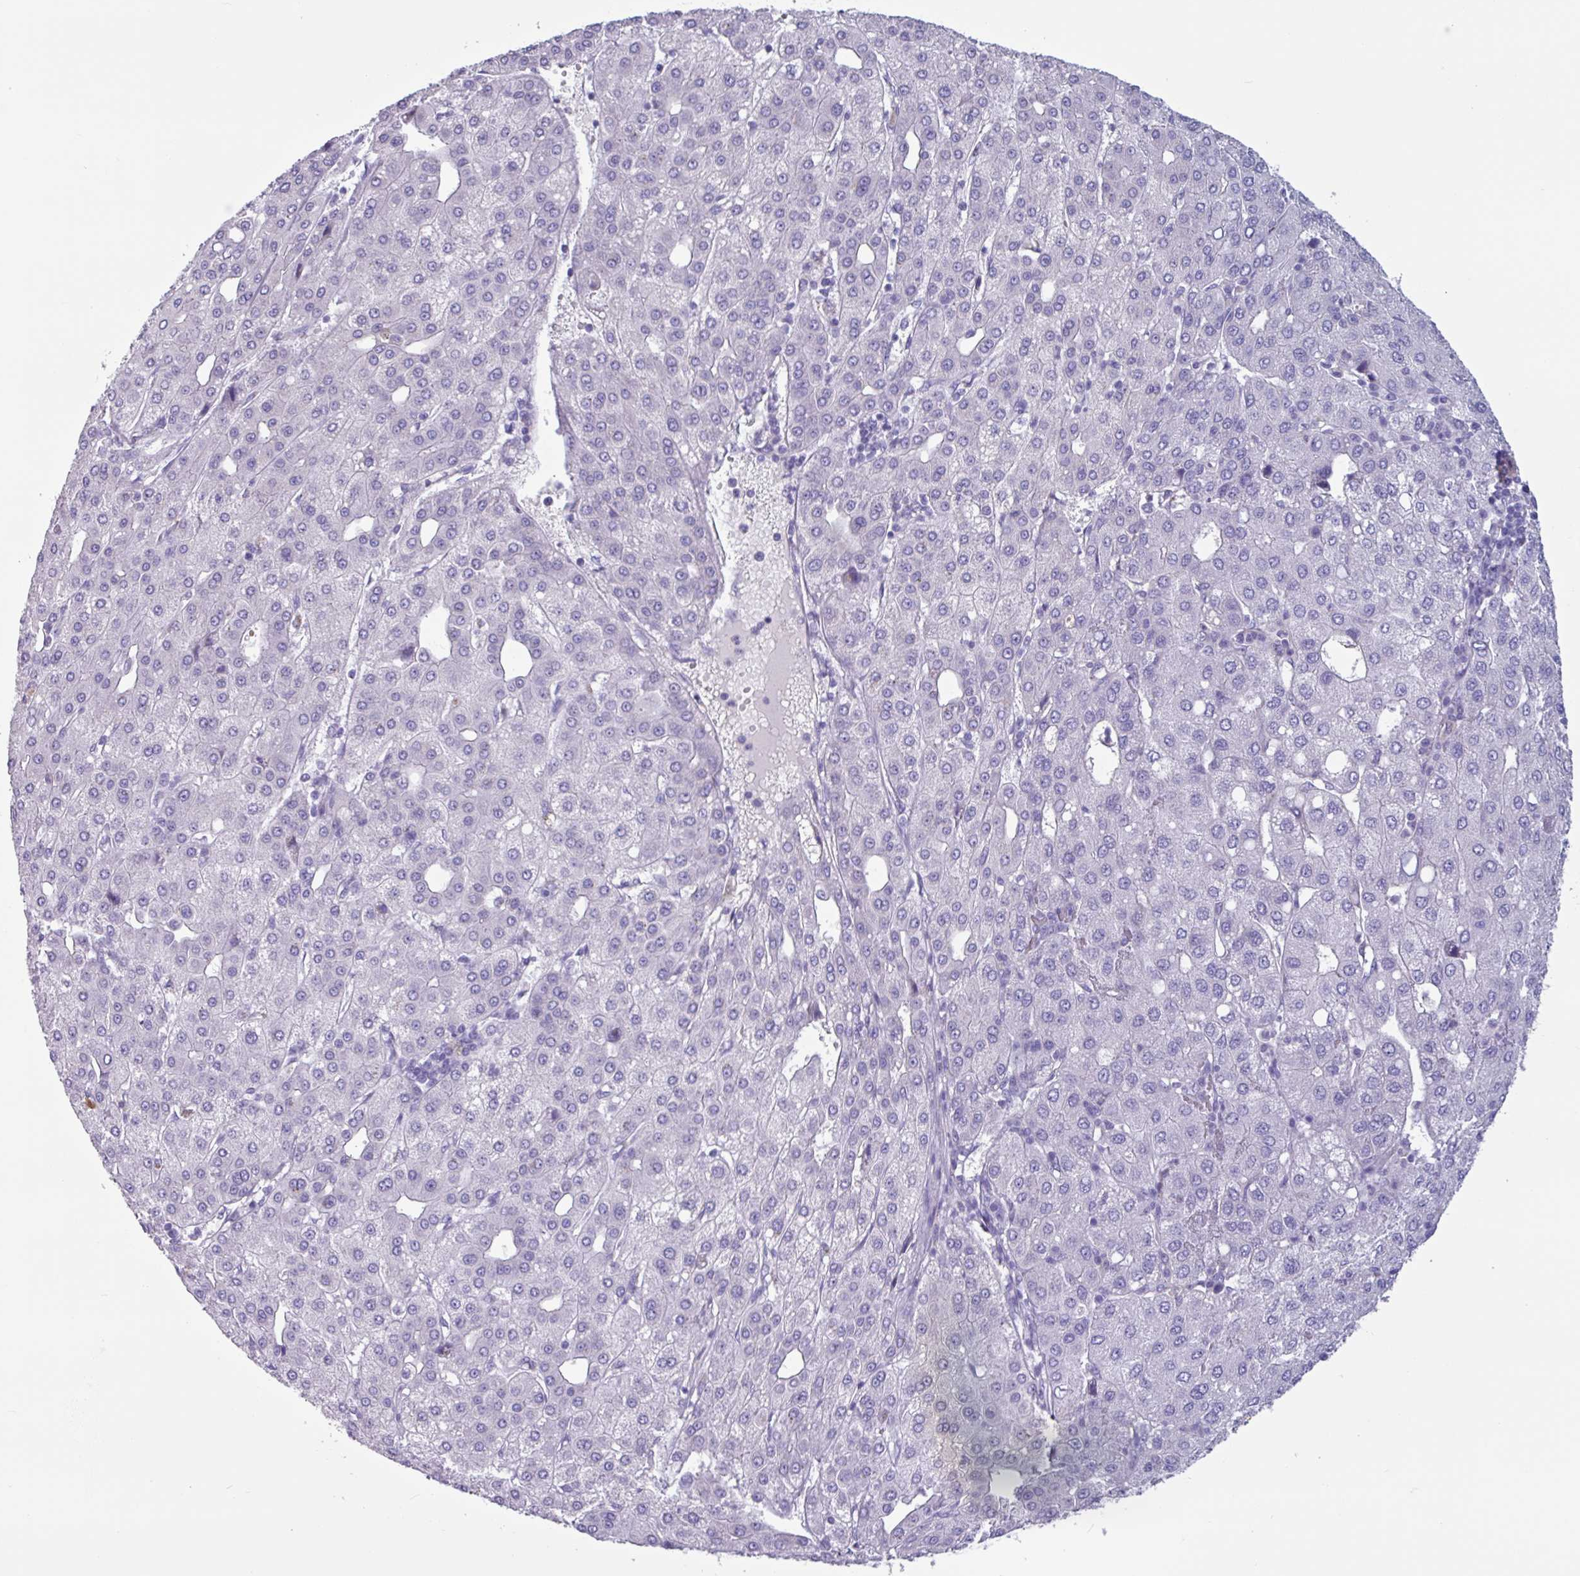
{"staining": {"intensity": "negative", "quantity": "none", "location": "none"}, "tissue": "liver cancer", "cell_type": "Tumor cells", "image_type": "cancer", "snomed": [{"axis": "morphology", "description": "Carcinoma, Hepatocellular, NOS"}, {"axis": "topography", "description": "Liver"}], "caption": "Immunohistochemistry (IHC) image of neoplastic tissue: liver hepatocellular carcinoma stained with DAB exhibits no significant protein positivity in tumor cells.", "gene": "ADGRE1", "patient": {"sex": "male", "age": 65}}